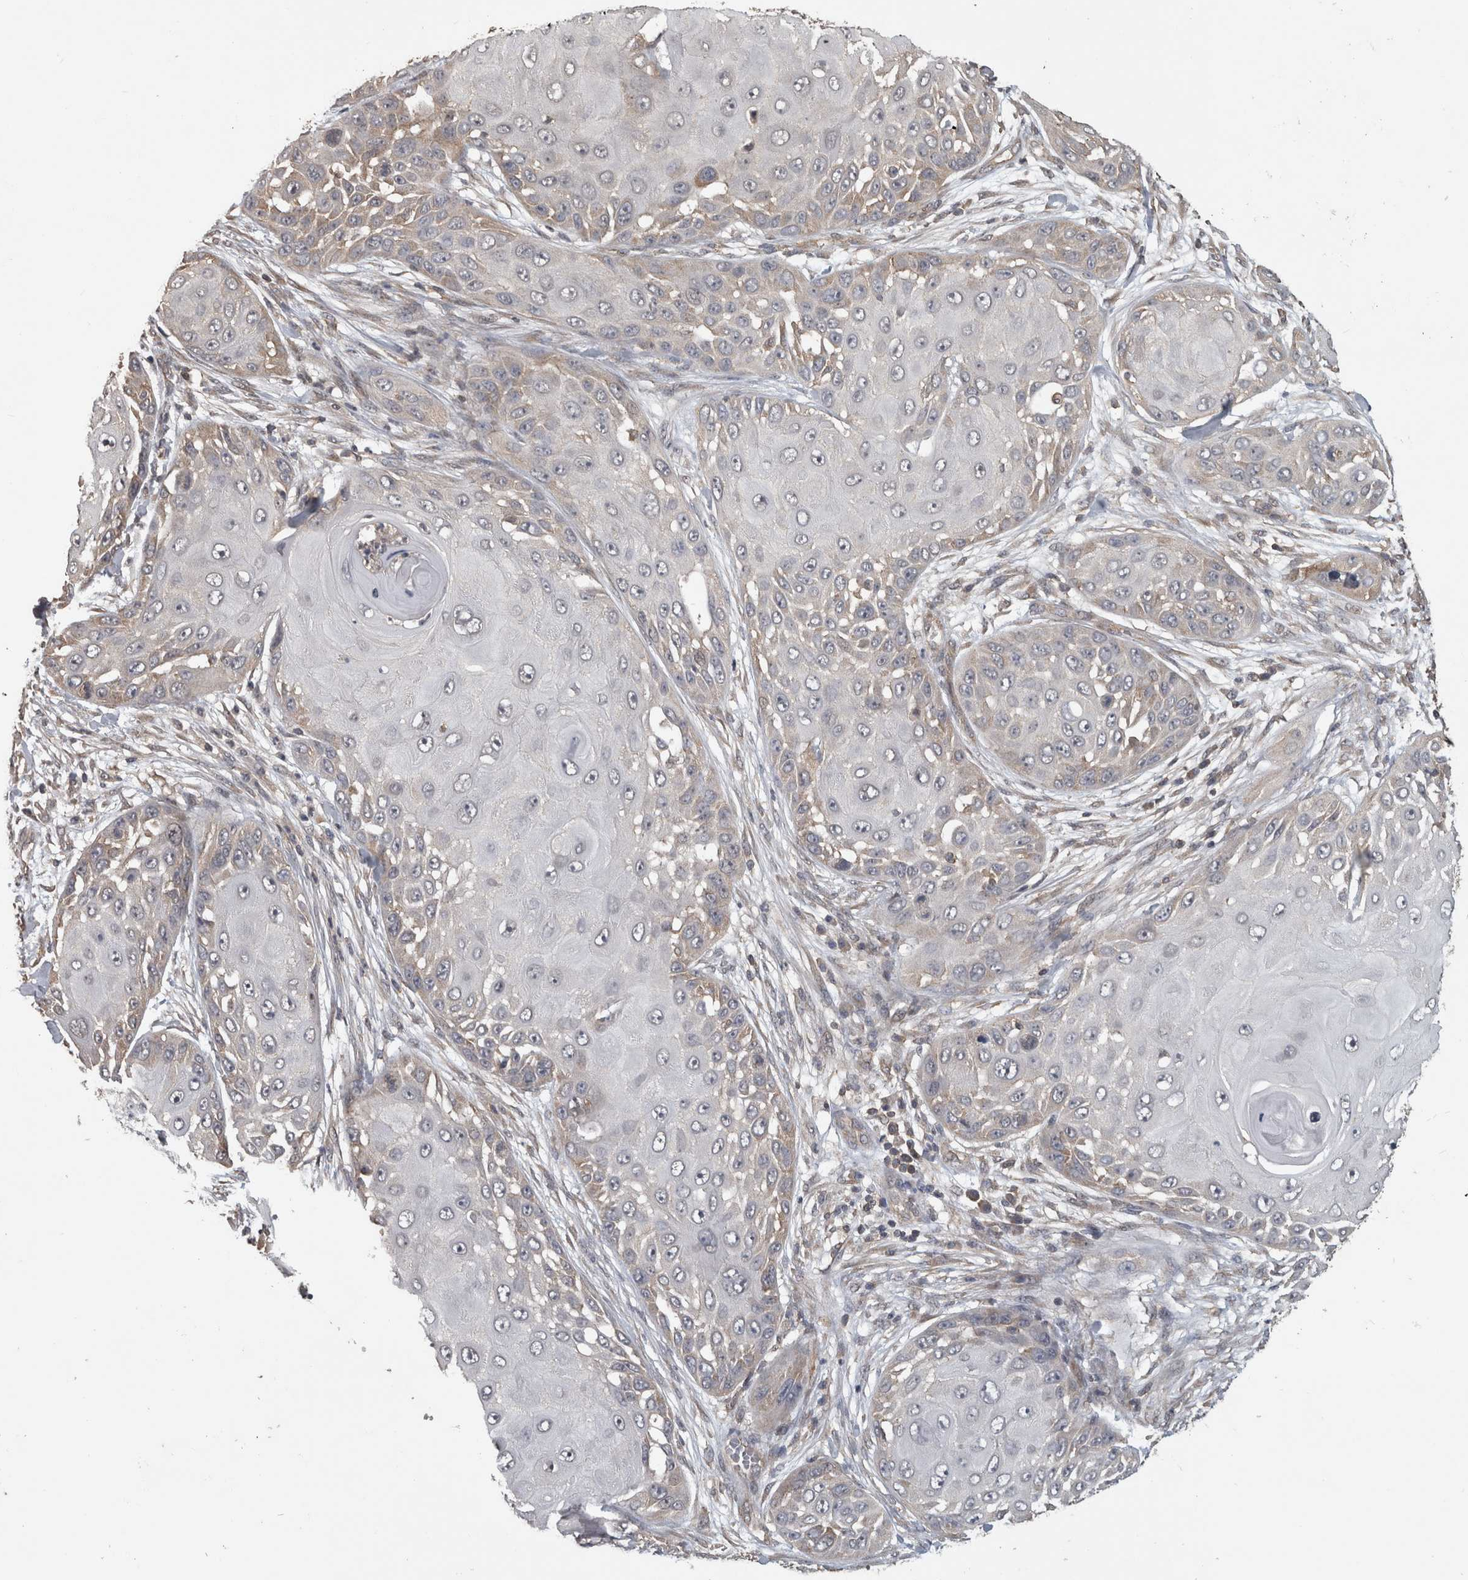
{"staining": {"intensity": "weak", "quantity": "<25%", "location": "cytoplasmic/membranous"}, "tissue": "skin cancer", "cell_type": "Tumor cells", "image_type": "cancer", "snomed": [{"axis": "morphology", "description": "Squamous cell carcinoma, NOS"}, {"axis": "topography", "description": "Skin"}], "caption": "IHC of skin cancer (squamous cell carcinoma) displays no expression in tumor cells.", "gene": "ATXN2", "patient": {"sex": "female", "age": 44}}